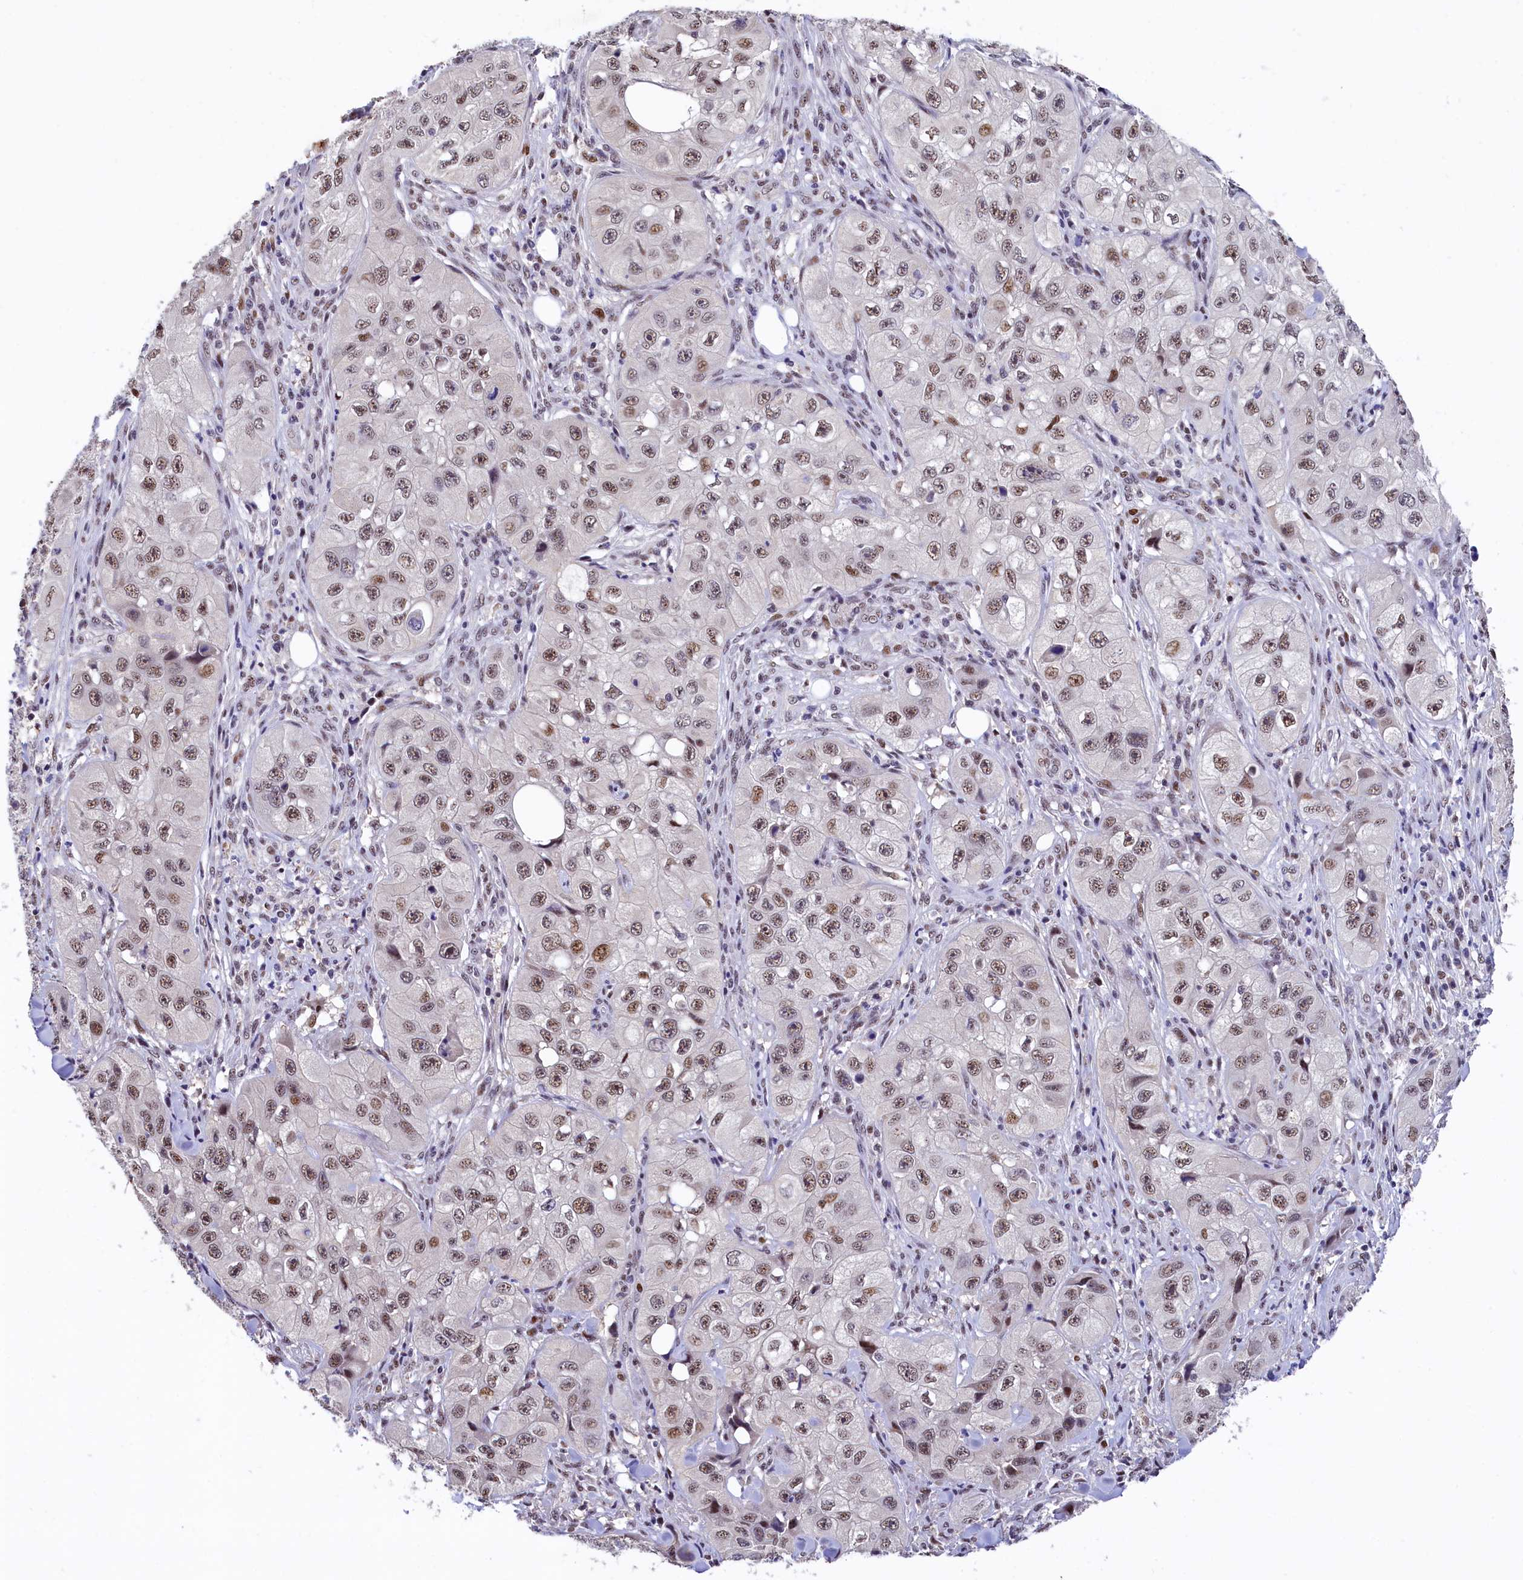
{"staining": {"intensity": "moderate", "quantity": ">75%", "location": "nuclear"}, "tissue": "skin cancer", "cell_type": "Tumor cells", "image_type": "cancer", "snomed": [{"axis": "morphology", "description": "Squamous cell carcinoma, NOS"}, {"axis": "topography", "description": "Skin"}, {"axis": "topography", "description": "Subcutis"}], "caption": "Protein staining of skin cancer tissue reveals moderate nuclear staining in about >75% of tumor cells.", "gene": "HECTD4", "patient": {"sex": "male", "age": 73}}